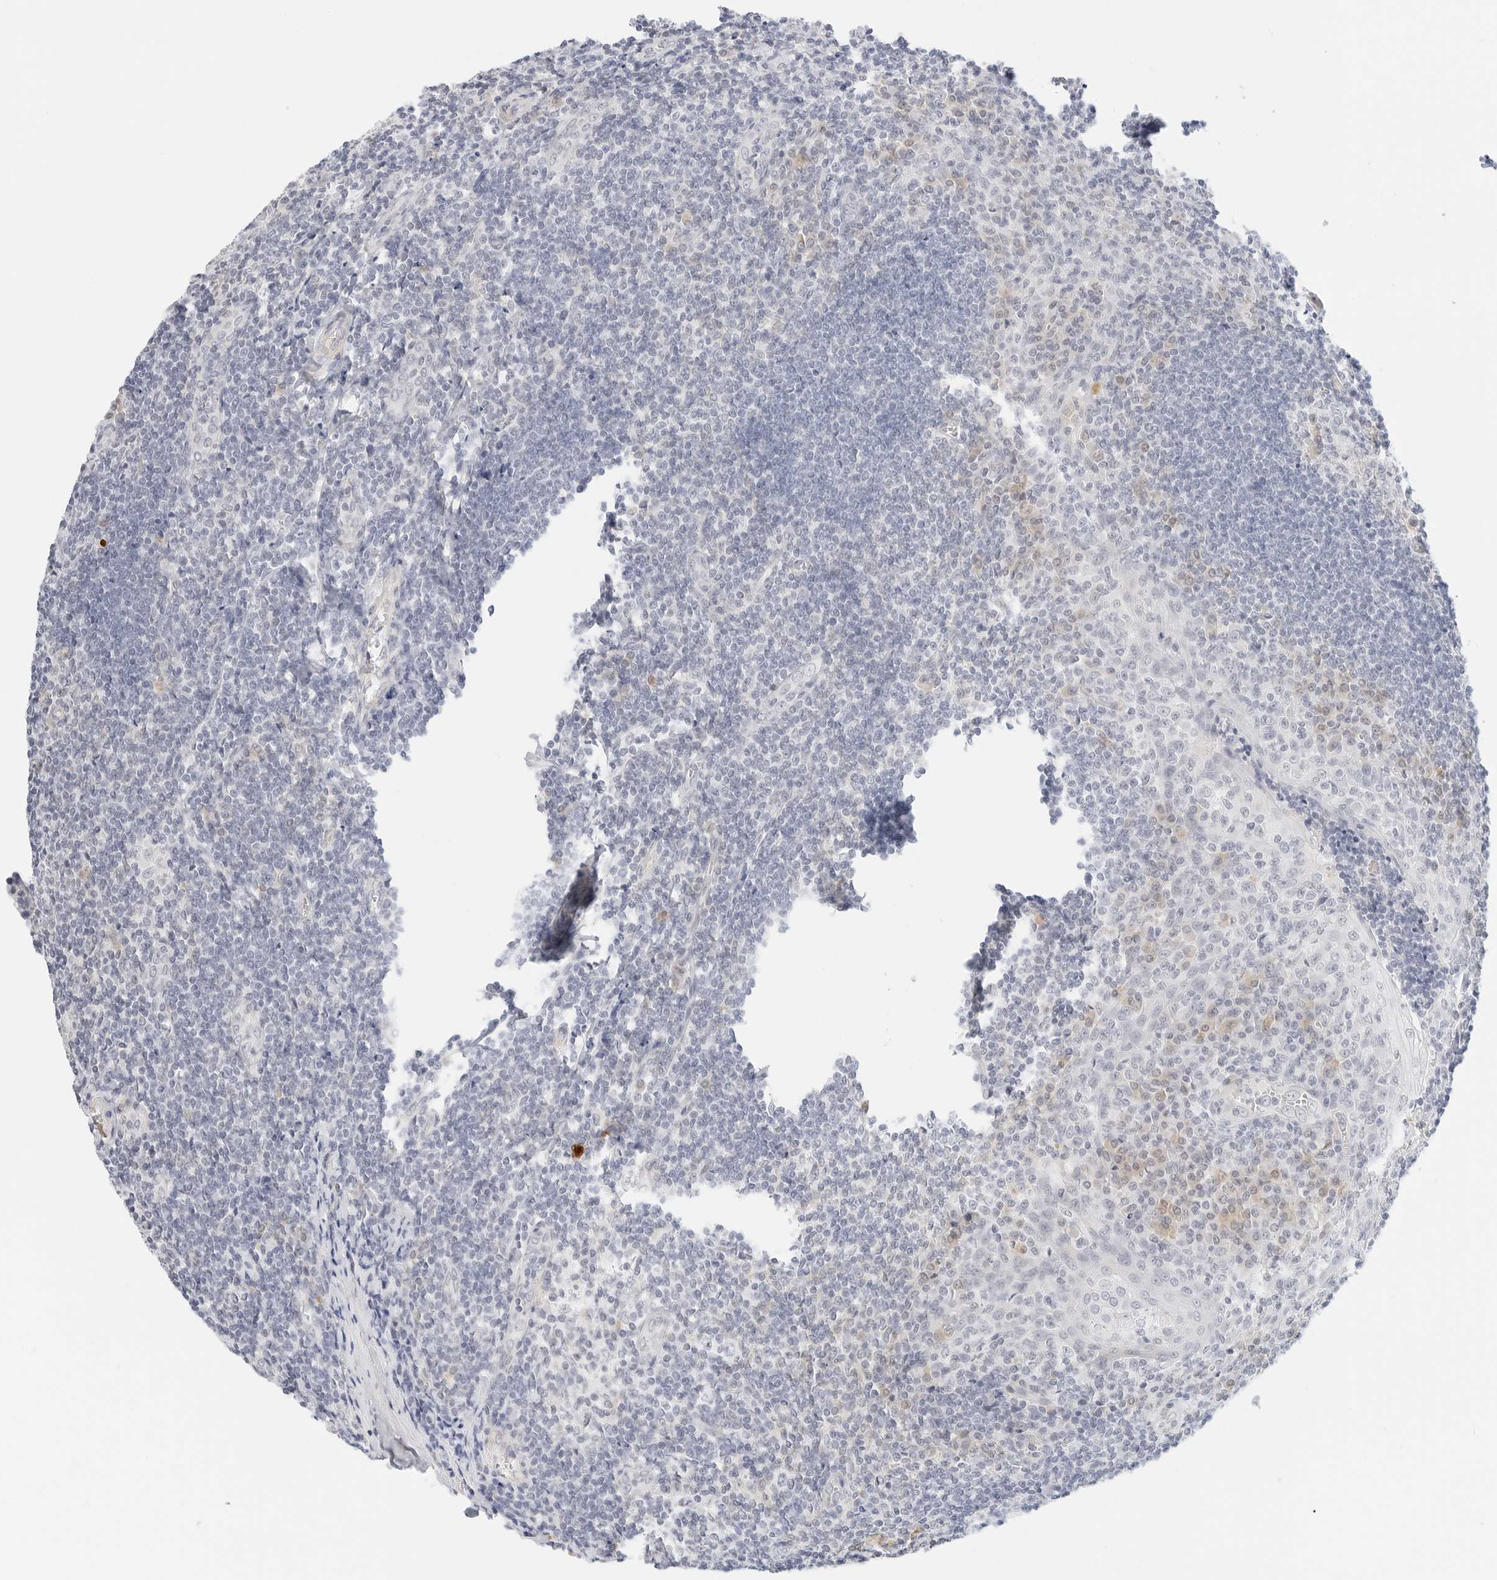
{"staining": {"intensity": "negative", "quantity": "none", "location": "none"}, "tissue": "tonsil", "cell_type": "Germinal center cells", "image_type": "normal", "snomed": [{"axis": "morphology", "description": "Normal tissue, NOS"}, {"axis": "topography", "description": "Tonsil"}], "caption": "The immunohistochemistry (IHC) micrograph has no significant positivity in germinal center cells of tonsil.", "gene": "PKDCC", "patient": {"sex": "male", "age": 27}}